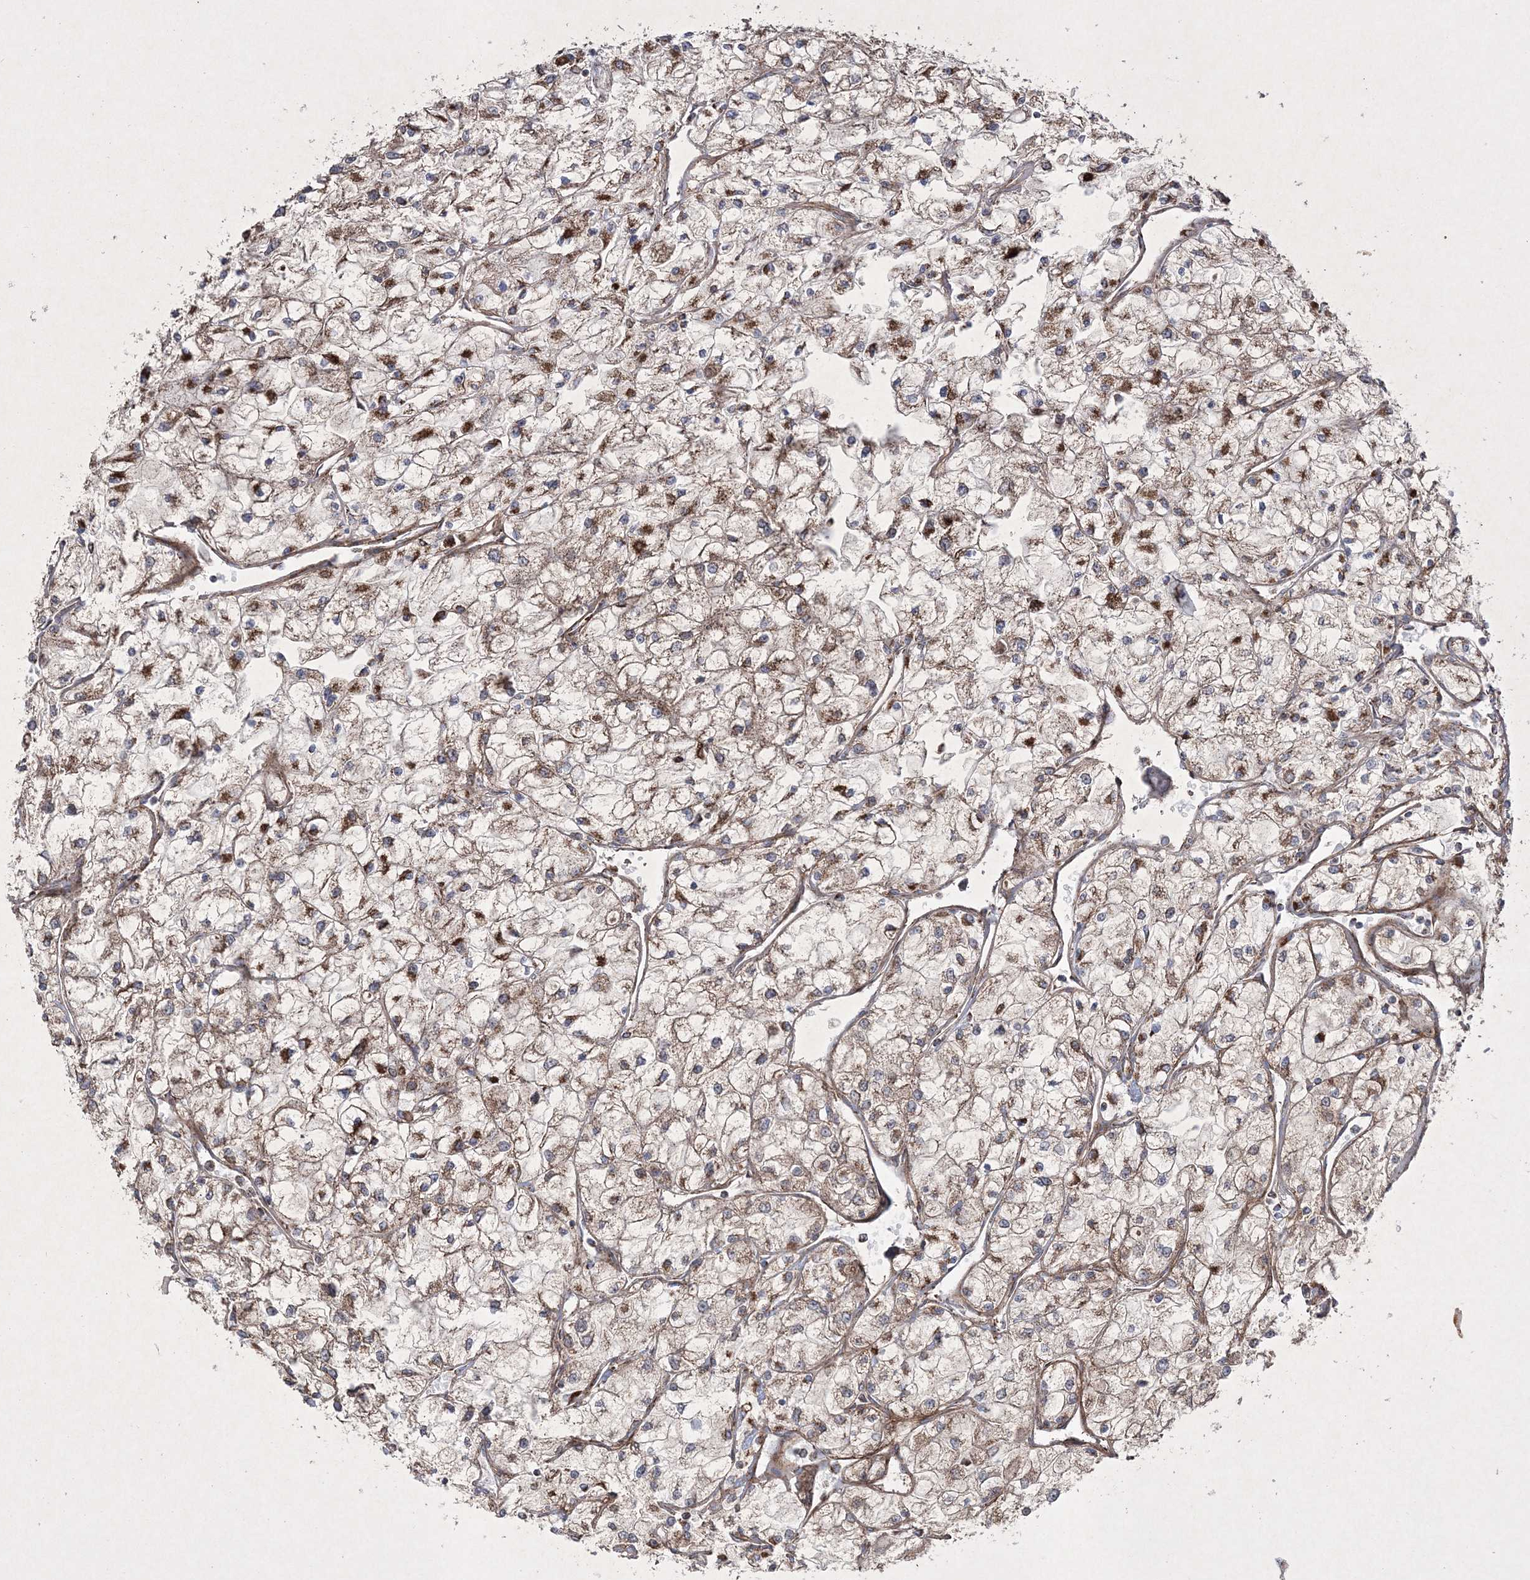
{"staining": {"intensity": "strong", "quantity": "25%-75%", "location": "cytoplasmic/membranous"}, "tissue": "renal cancer", "cell_type": "Tumor cells", "image_type": "cancer", "snomed": [{"axis": "morphology", "description": "Adenocarcinoma, NOS"}, {"axis": "topography", "description": "Kidney"}], "caption": "The micrograph shows immunohistochemical staining of renal cancer. There is strong cytoplasmic/membranous expression is appreciated in approximately 25%-75% of tumor cells.", "gene": "RICTOR", "patient": {"sex": "male", "age": 80}}